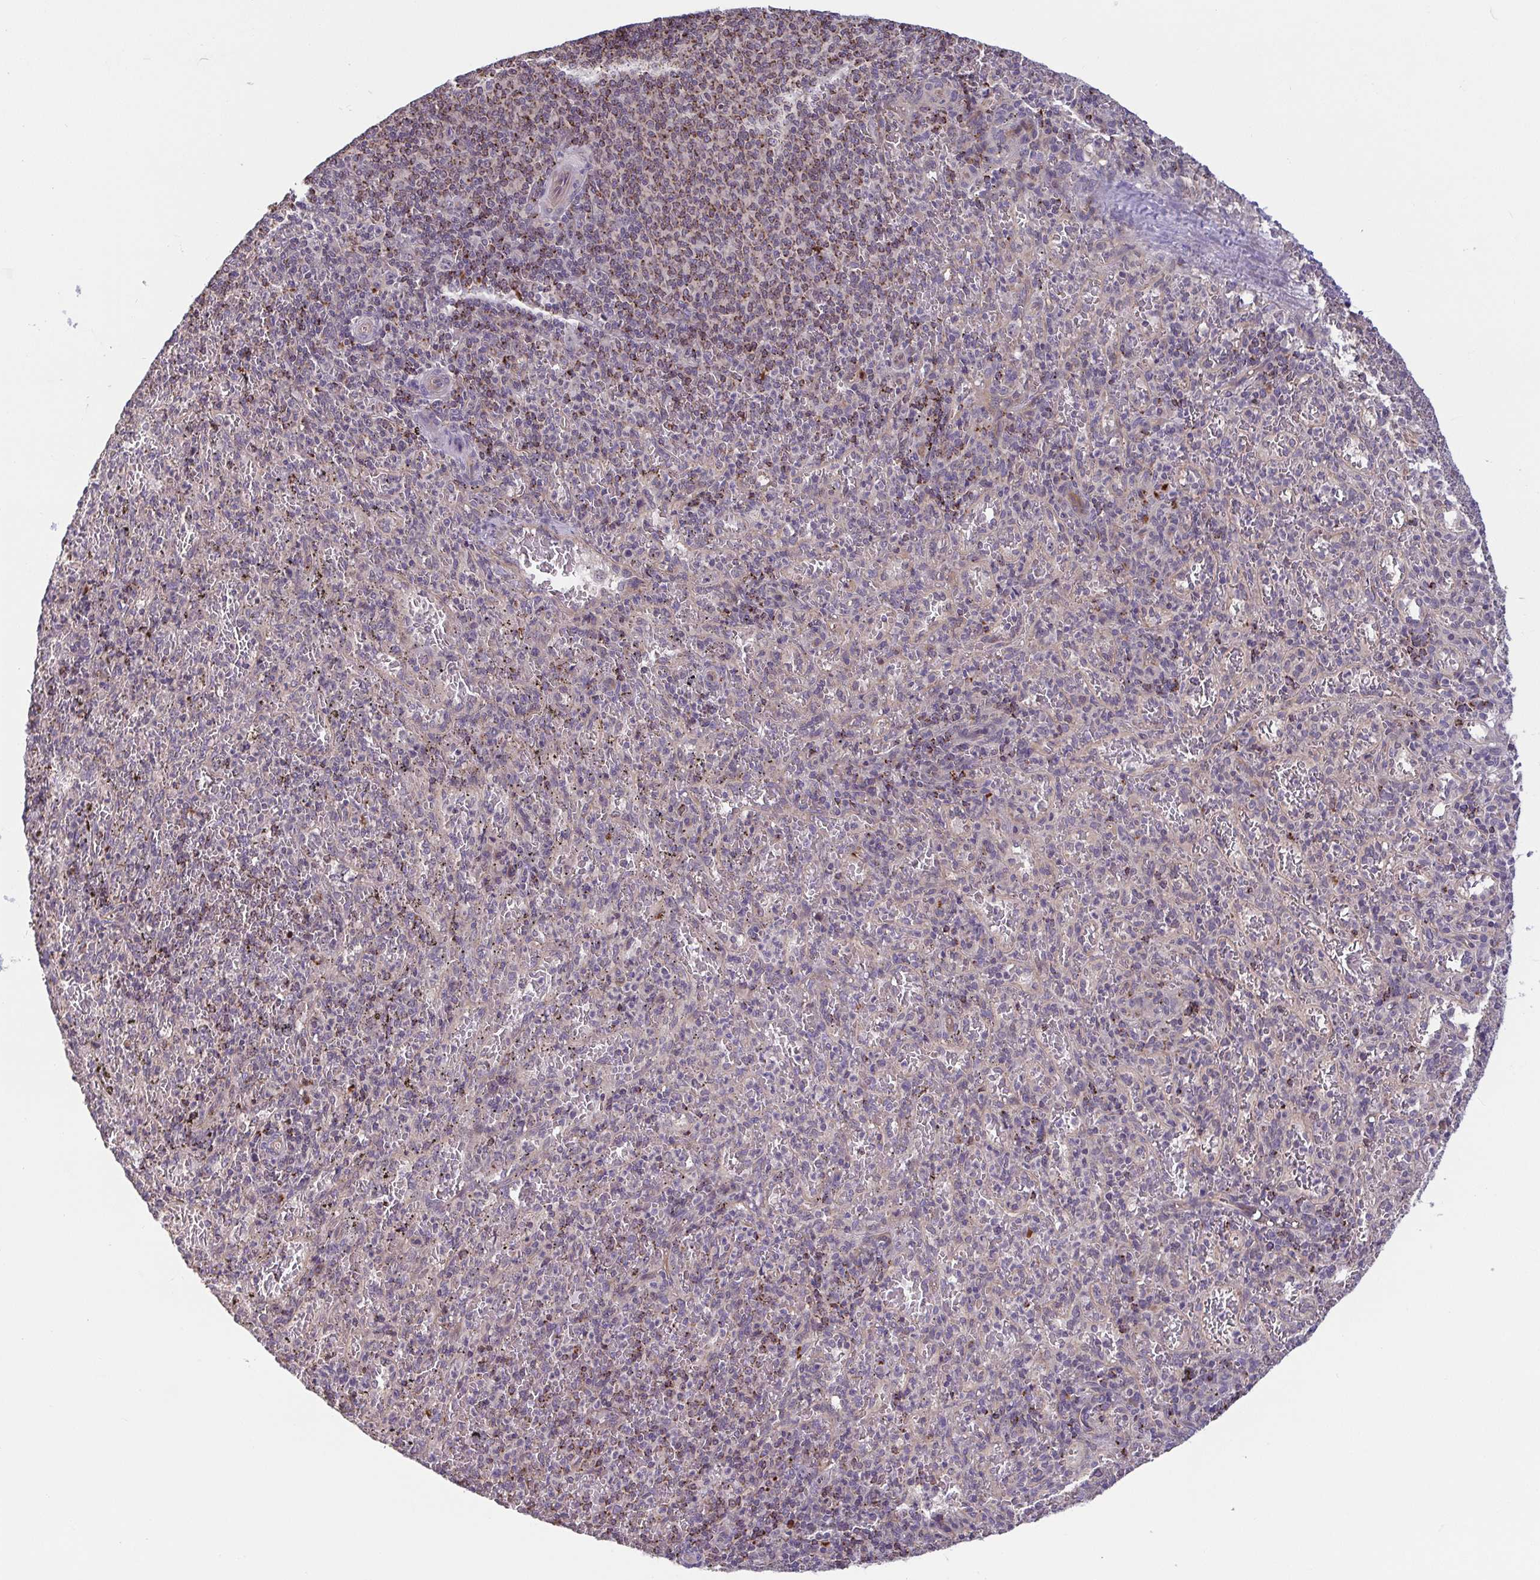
{"staining": {"intensity": "negative", "quantity": "none", "location": "none"}, "tissue": "spleen", "cell_type": "Cells in red pulp", "image_type": "normal", "snomed": [{"axis": "morphology", "description": "Normal tissue, NOS"}, {"axis": "topography", "description": "Spleen"}], "caption": "High power microscopy micrograph of an immunohistochemistry (IHC) photomicrograph of normal spleen, revealing no significant staining in cells in red pulp.", "gene": "OSBPL7", "patient": {"sex": "male", "age": 57}}